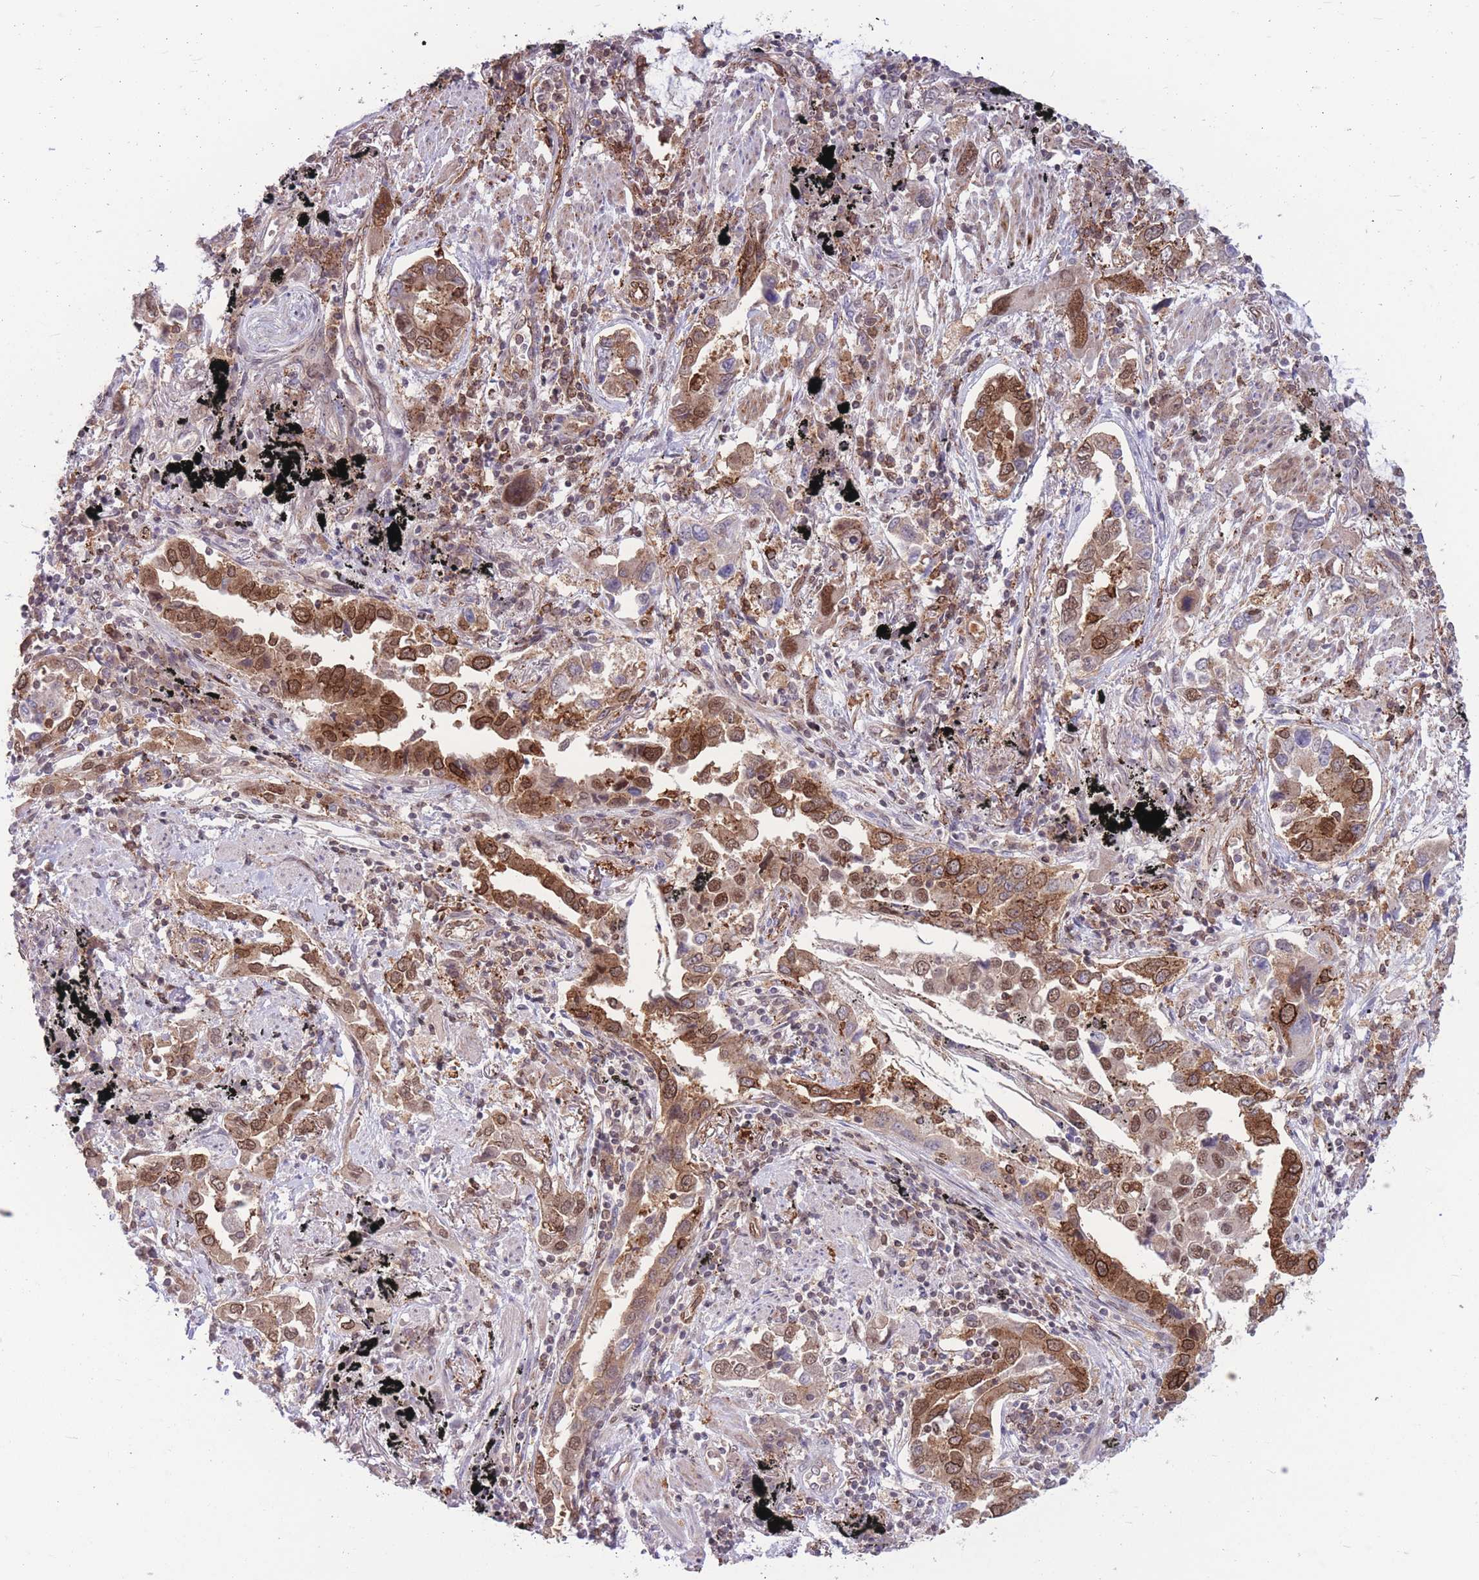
{"staining": {"intensity": "strong", "quantity": ">75%", "location": "cytoplasmic/membranous,nuclear"}, "tissue": "lung cancer", "cell_type": "Tumor cells", "image_type": "cancer", "snomed": [{"axis": "morphology", "description": "Adenocarcinoma, NOS"}, {"axis": "topography", "description": "Lung"}], "caption": "Immunohistochemistry (IHC) of adenocarcinoma (lung) shows high levels of strong cytoplasmic/membranous and nuclear positivity in approximately >75% of tumor cells.", "gene": "TCF20", "patient": {"sex": "male", "age": 67}}